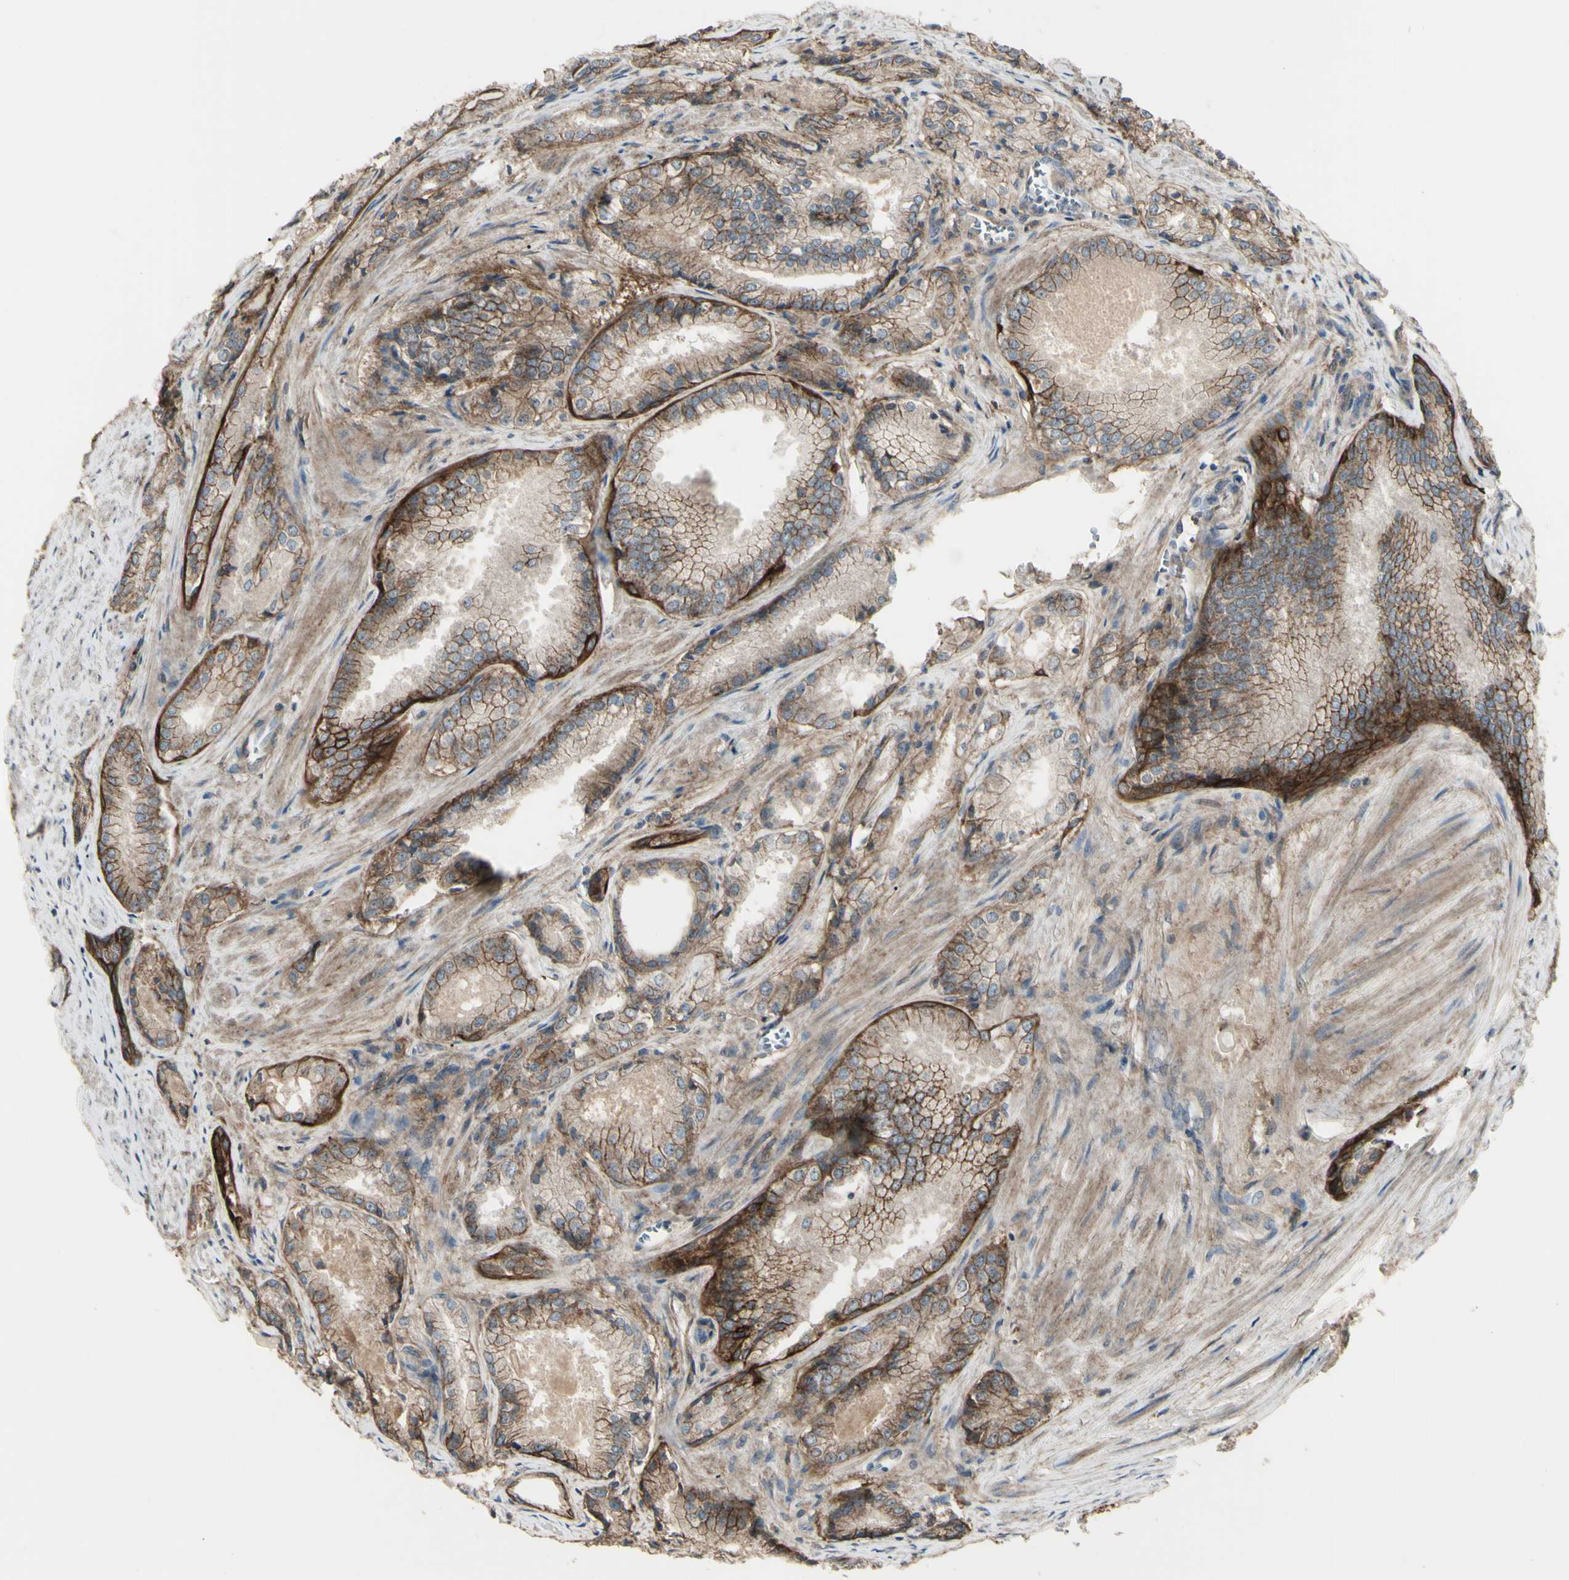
{"staining": {"intensity": "moderate", "quantity": "25%-75%", "location": "cytoplasmic/membranous"}, "tissue": "prostate cancer", "cell_type": "Tumor cells", "image_type": "cancer", "snomed": [{"axis": "morphology", "description": "Adenocarcinoma, Low grade"}, {"axis": "topography", "description": "Prostate"}], "caption": "Low-grade adenocarcinoma (prostate) tissue demonstrates moderate cytoplasmic/membranous expression in about 25%-75% of tumor cells, visualized by immunohistochemistry.", "gene": "CD276", "patient": {"sex": "male", "age": 60}}